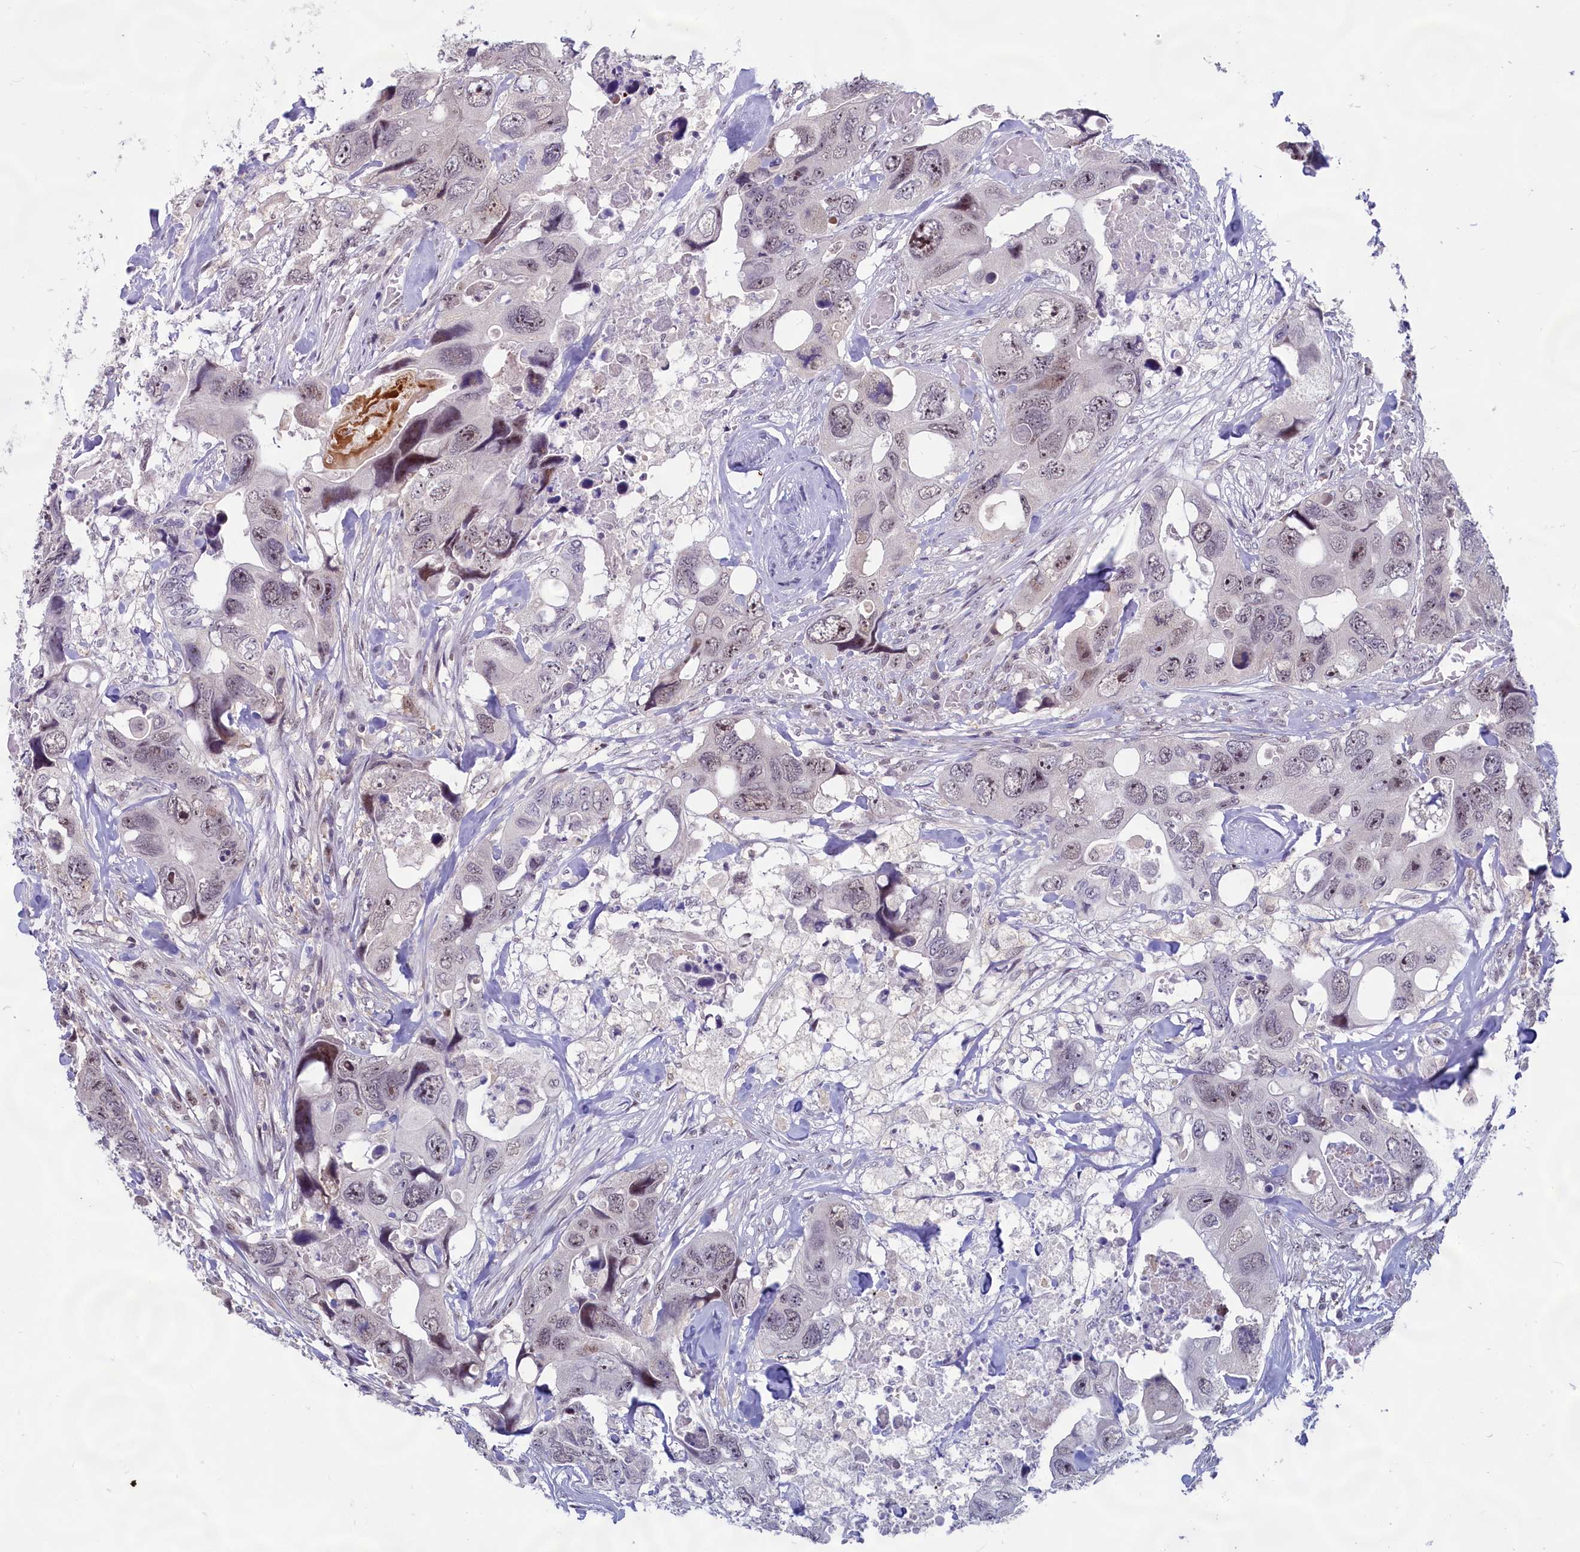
{"staining": {"intensity": "weak", "quantity": "<25%", "location": "nuclear"}, "tissue": "colorectal cancer", "cell_type": "Tumor cells", "image_type": "cancer", "snomed": [{"axis": "morphology", "description": "Adenocarcinoma, NOS"}, {"axis": "topography", "description": "Rectum"}], "caption": "The immunohistochemistry micrograph has no significant staining in tumor cells of colorectal adenocarcinoma tissue. The staining is performed using DAB (3,3'-diaminobenzidine) brown chromogen with nuclei counter-stained in using hematoxylin.", "gene": "C1D", "patient": {"sex": "male", "age": 57}}